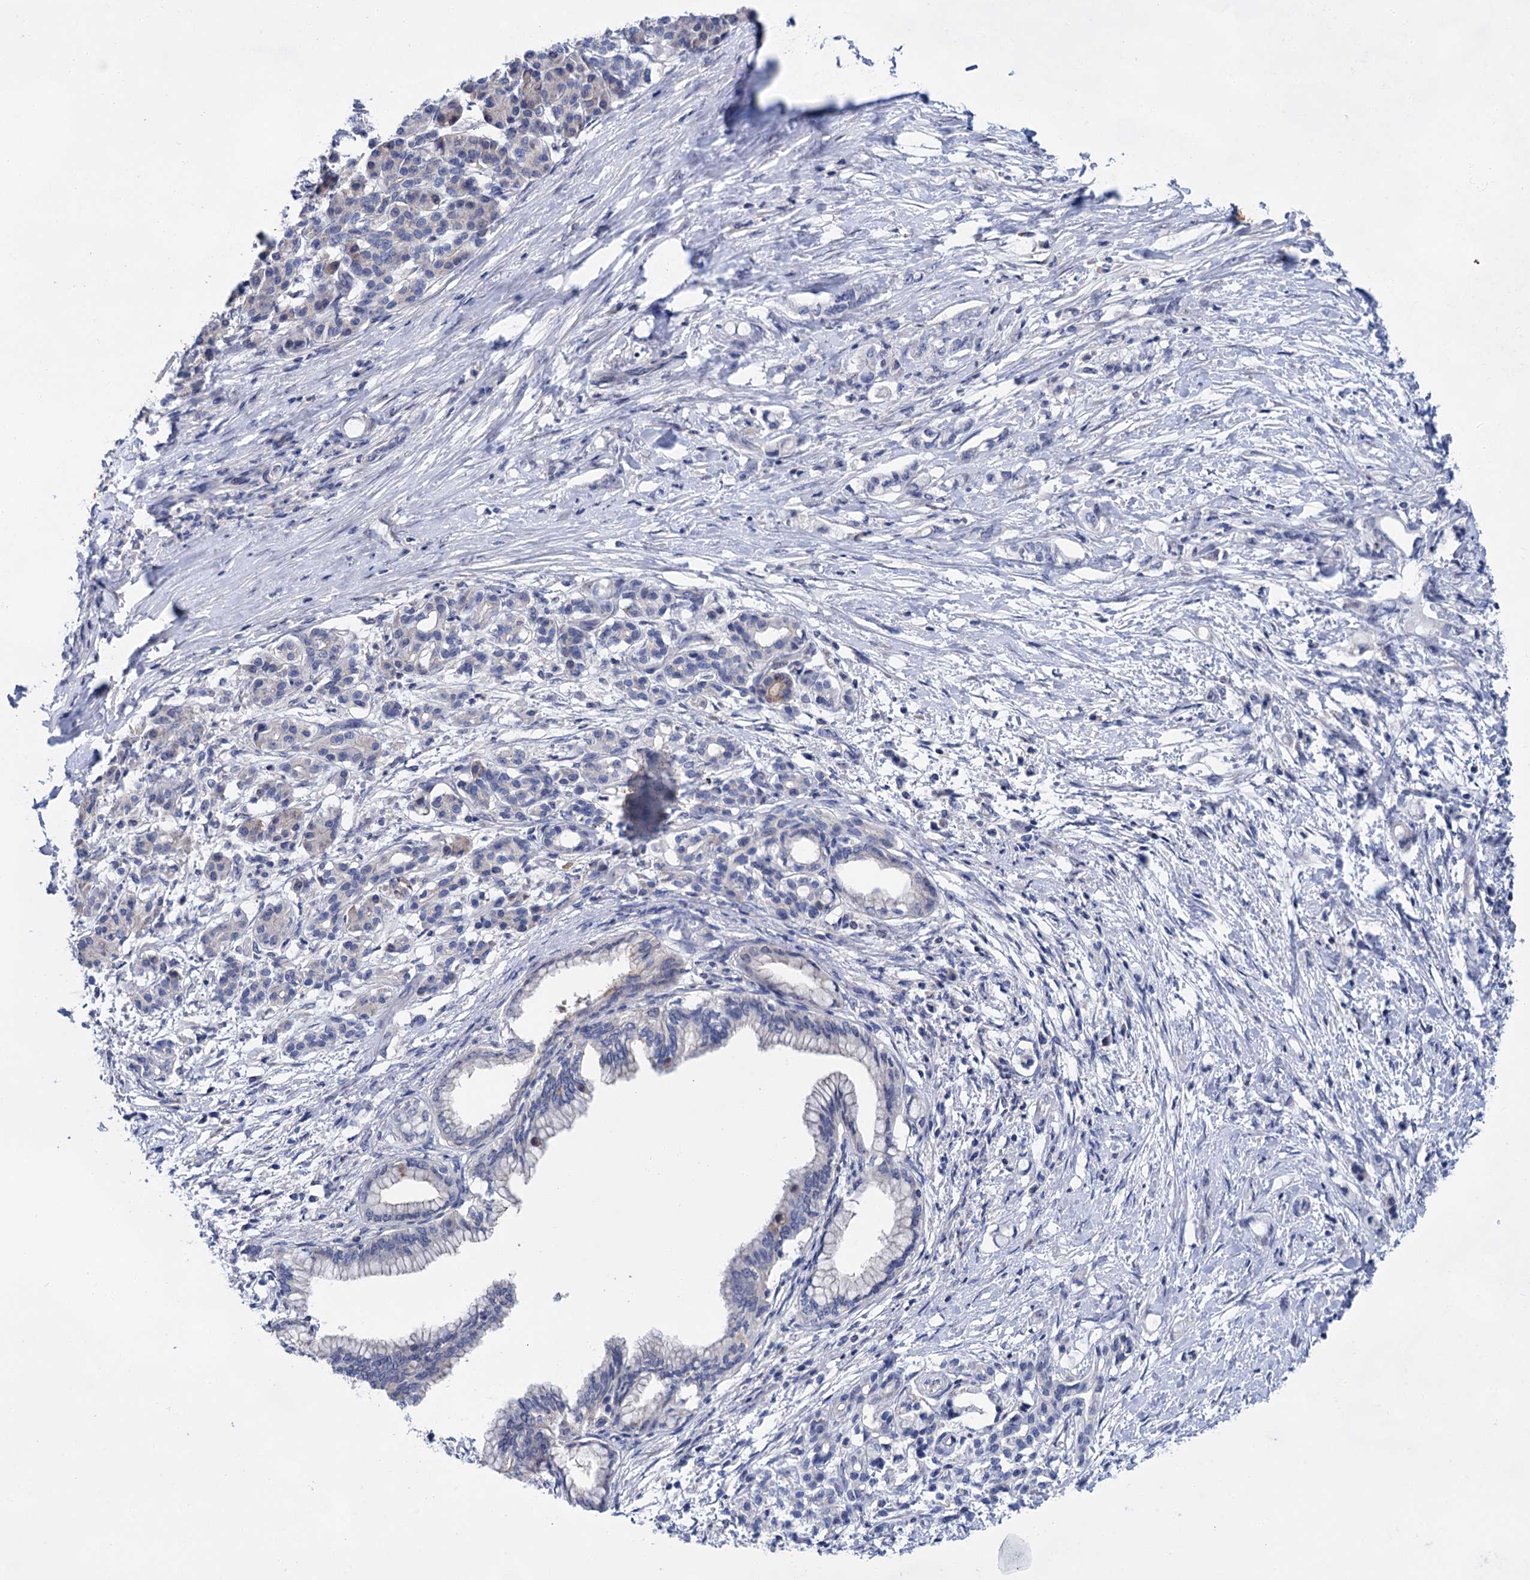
{"staining": {"intensity": "negative", "quantity": "none", "location": "none"}, "tissue": "pancreatic cancer", "cell_type": "Tumor cells", "image_type": "cancer", "snomed": [{"axis": "morphology", "description": "Adenocarcinoma, NOS"}, {"axis": "topography", "description": "Pancreas"}], "caption": "Tumor cells show no significant protein staining in pancreatic cancer. (DAB immunohistochemistry (IHC) with hematoxylin counter stain).", "gene": "MORN3", "patient": {"sex": "female", "age": 55}}